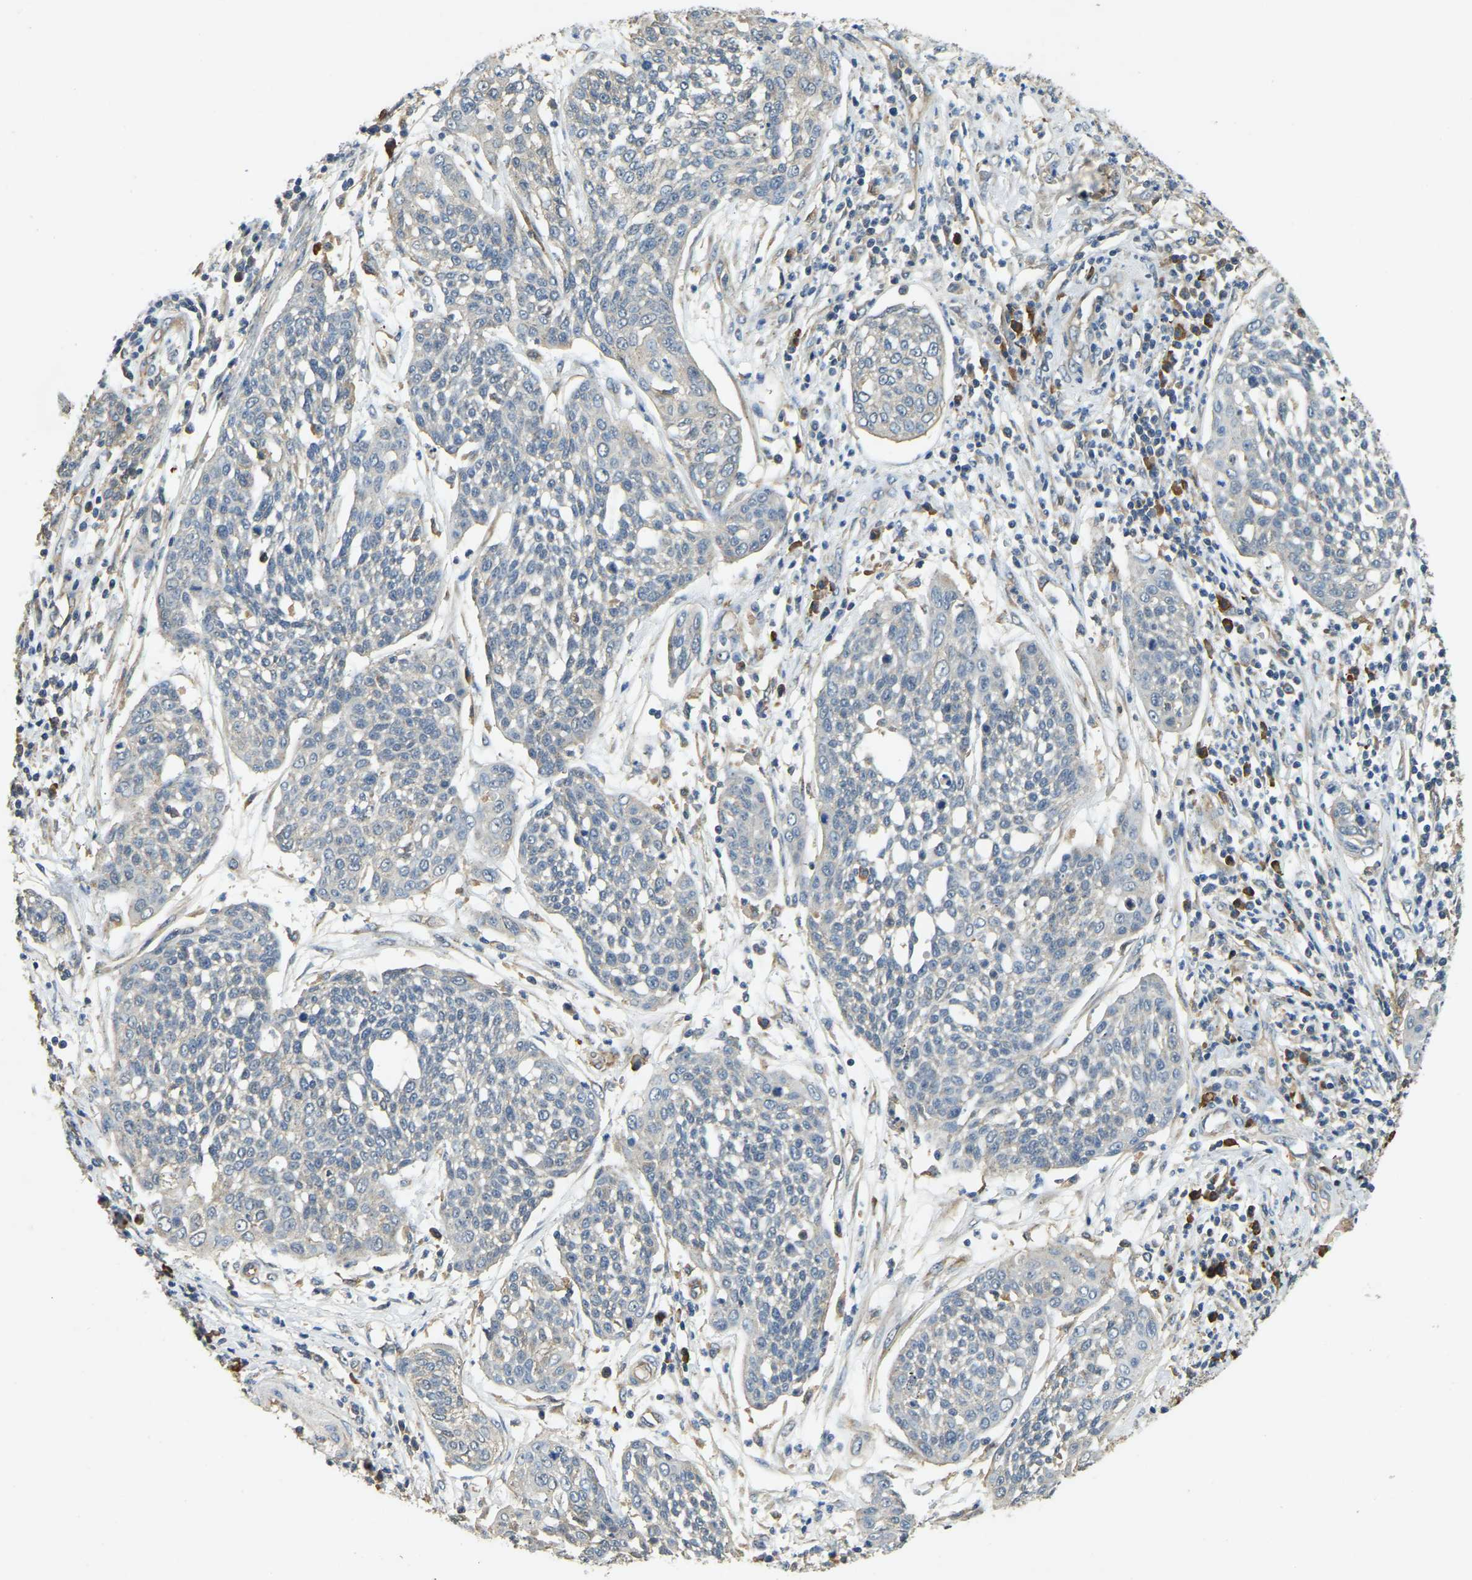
{"staining": {"intensity": "negative", "quantity": "none", "location": "none"}, "tissue": "cervical cancer", "cell_type": "Tumor cells", "image_type": "cancer", "snomed": [{"axis": "morphology", "description": "Squamous cell carcinoma, NOS"}, {"axis": "topography", "description": "Cervix"}], "caption": "Tumor cells show no significant protein expression in cervical squamous cell carcinoma.", "gene": "CFLAR", "patient": {"sex": "female", "age": 34}}